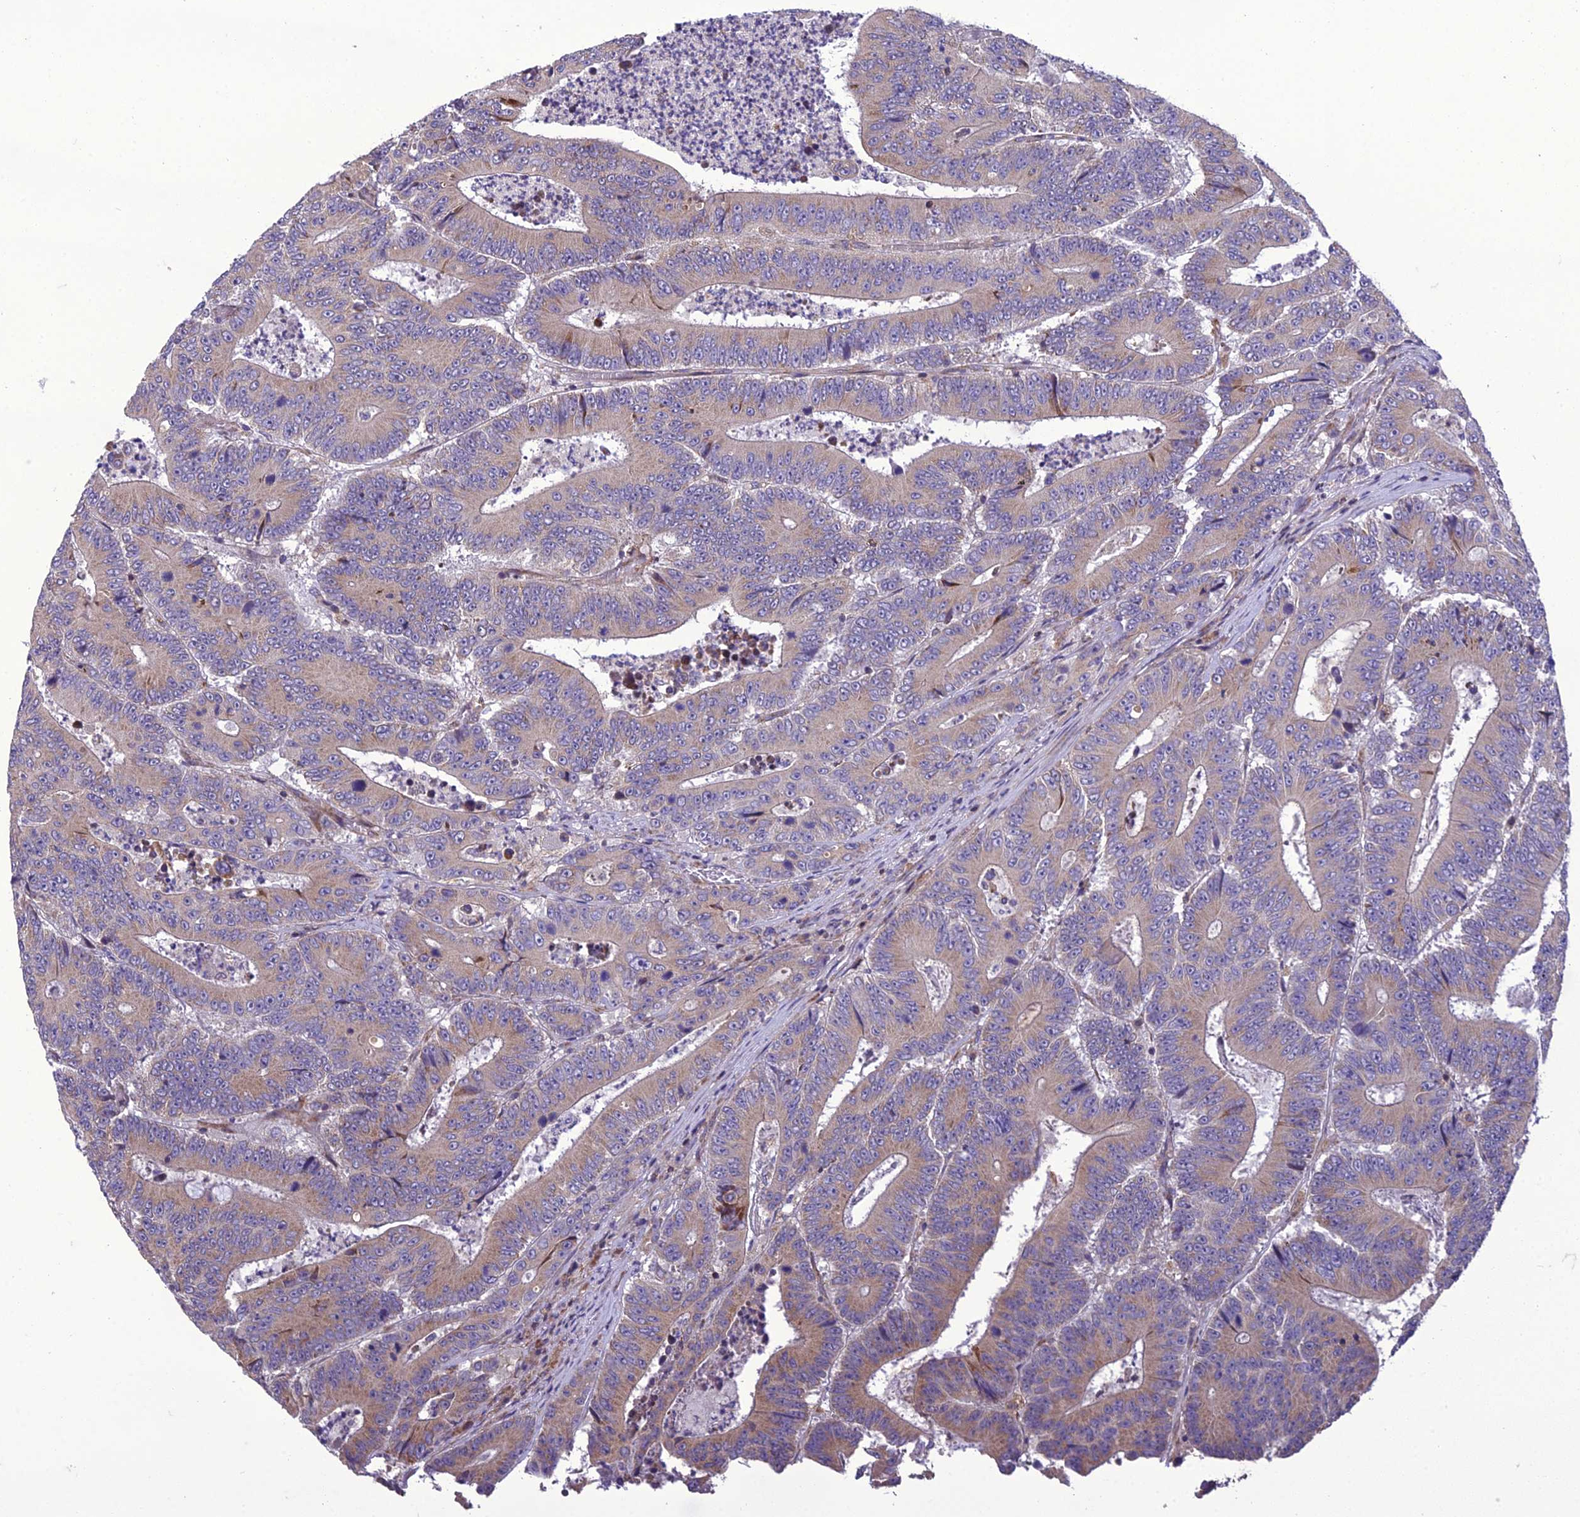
{"staining": {"intensity": "weak", "quantity": "25%-75%", "location": "cytoplasmic/membranous"}, "tissue": "colorectal cancer", "cell_type": "Tumor cells", "image_type": "cancer", "snomed": [{"axis": "morphology", "description": "Adenocarcinoma, NOS"}, {"axis": "topography", "description": "Colon"}], "caption": "Human colorectal cancer (adenocarcinoma) stained with a brown dye exhibits weak cytoplasmic/membranous positive positivity in about 25%-75% of tumor cells.", "gene": "GIMAP1", "patient": {"sex": "male", "age": 83}}